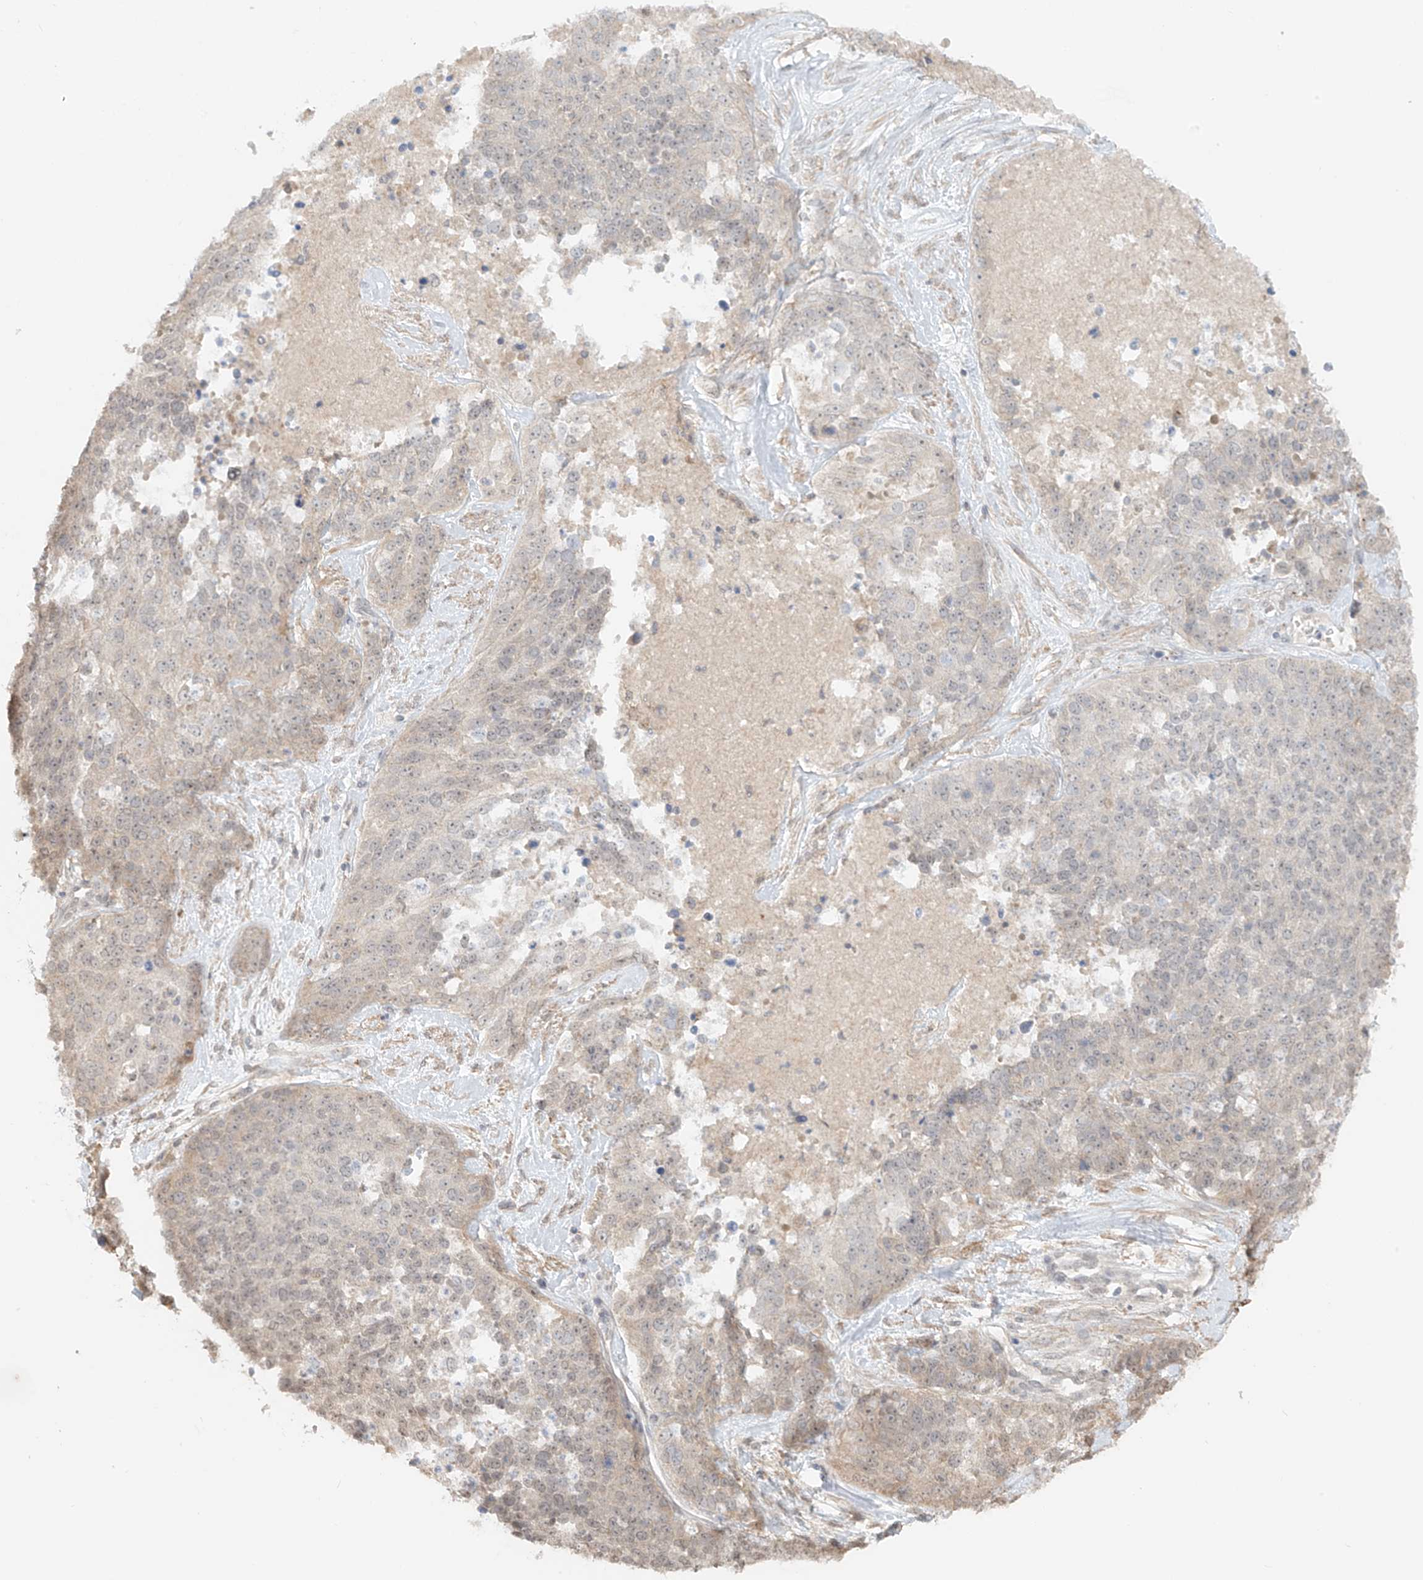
{"staining": {"intensity": "negative", "quantity": "none", "location": "none"}, "tissue": "ovarian cancer", "cell_type": "Tumor cells", "image_type": "cancer", "snomed": [{"axis": "morphology", "description": "Cystadenocarcinoma, serous, NOS"}, {"axis": "topography", "description": "Ovary"}], "caption": "Tumor cells are negative for protein expression in human ovarian cancer (serous cystadenocarcinoma).", "gene": "ABCD1", "patient": {"sex": "female", "age": 44}}